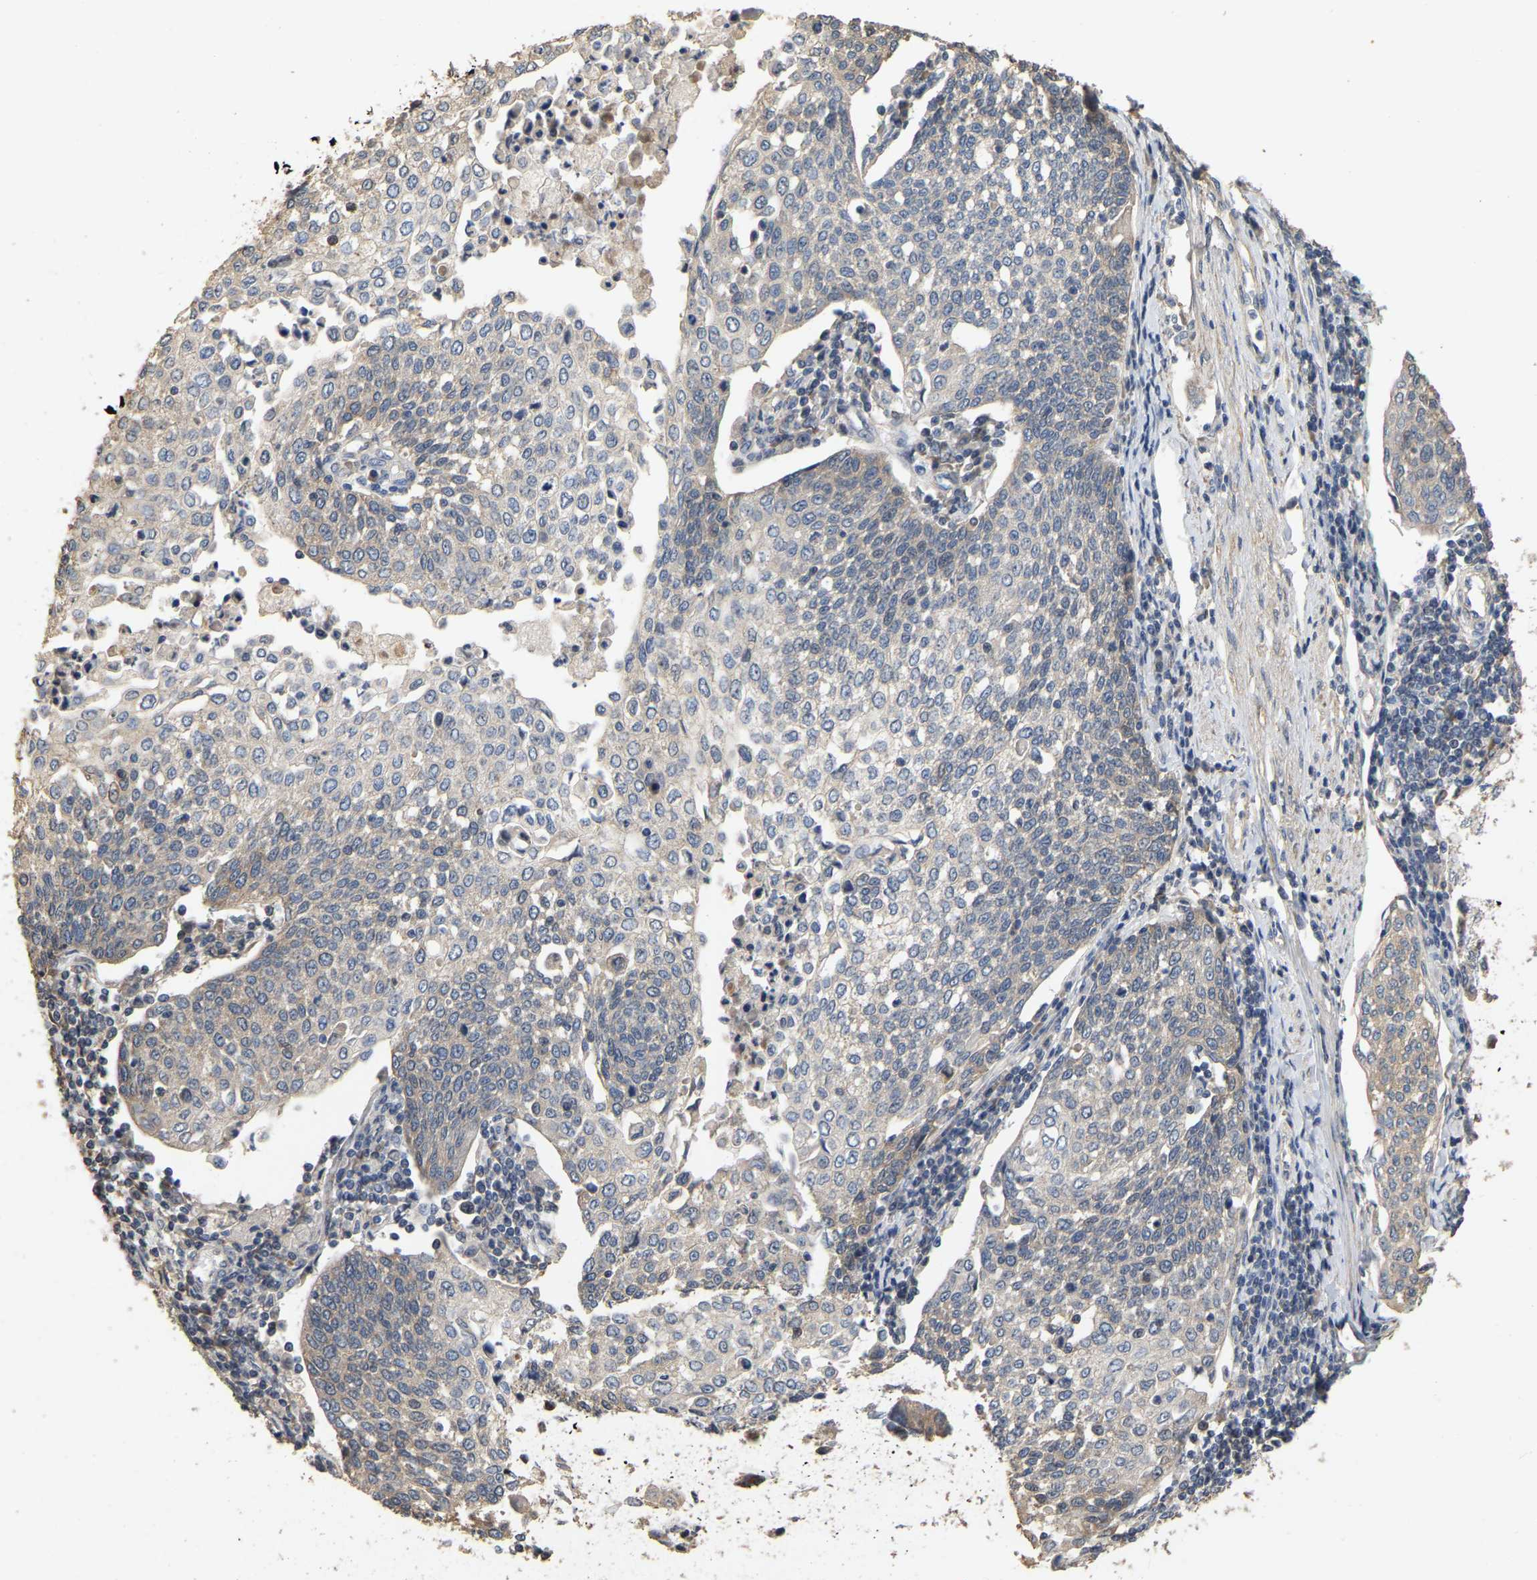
{"staining": {"intensity": "weak", "quantity": "<25%", "location": "cytoplasmic/membranous"}, "tissue": "cervical cancer", "cell_type": "Tumor cells", "image_type": "cancer", "snomed": [{"axis": "morphology", "description": "Squamous cell carcinoma, NOS"}, {"axis": "topography", "description": "Cervix"}], "caption": "This is an IHC photomicrograph of cervical squamous cell carcinoma. There is no positivity in tumor cells.", "gene": "NCS1", "patient": {"sex": "female", "age": 34}}